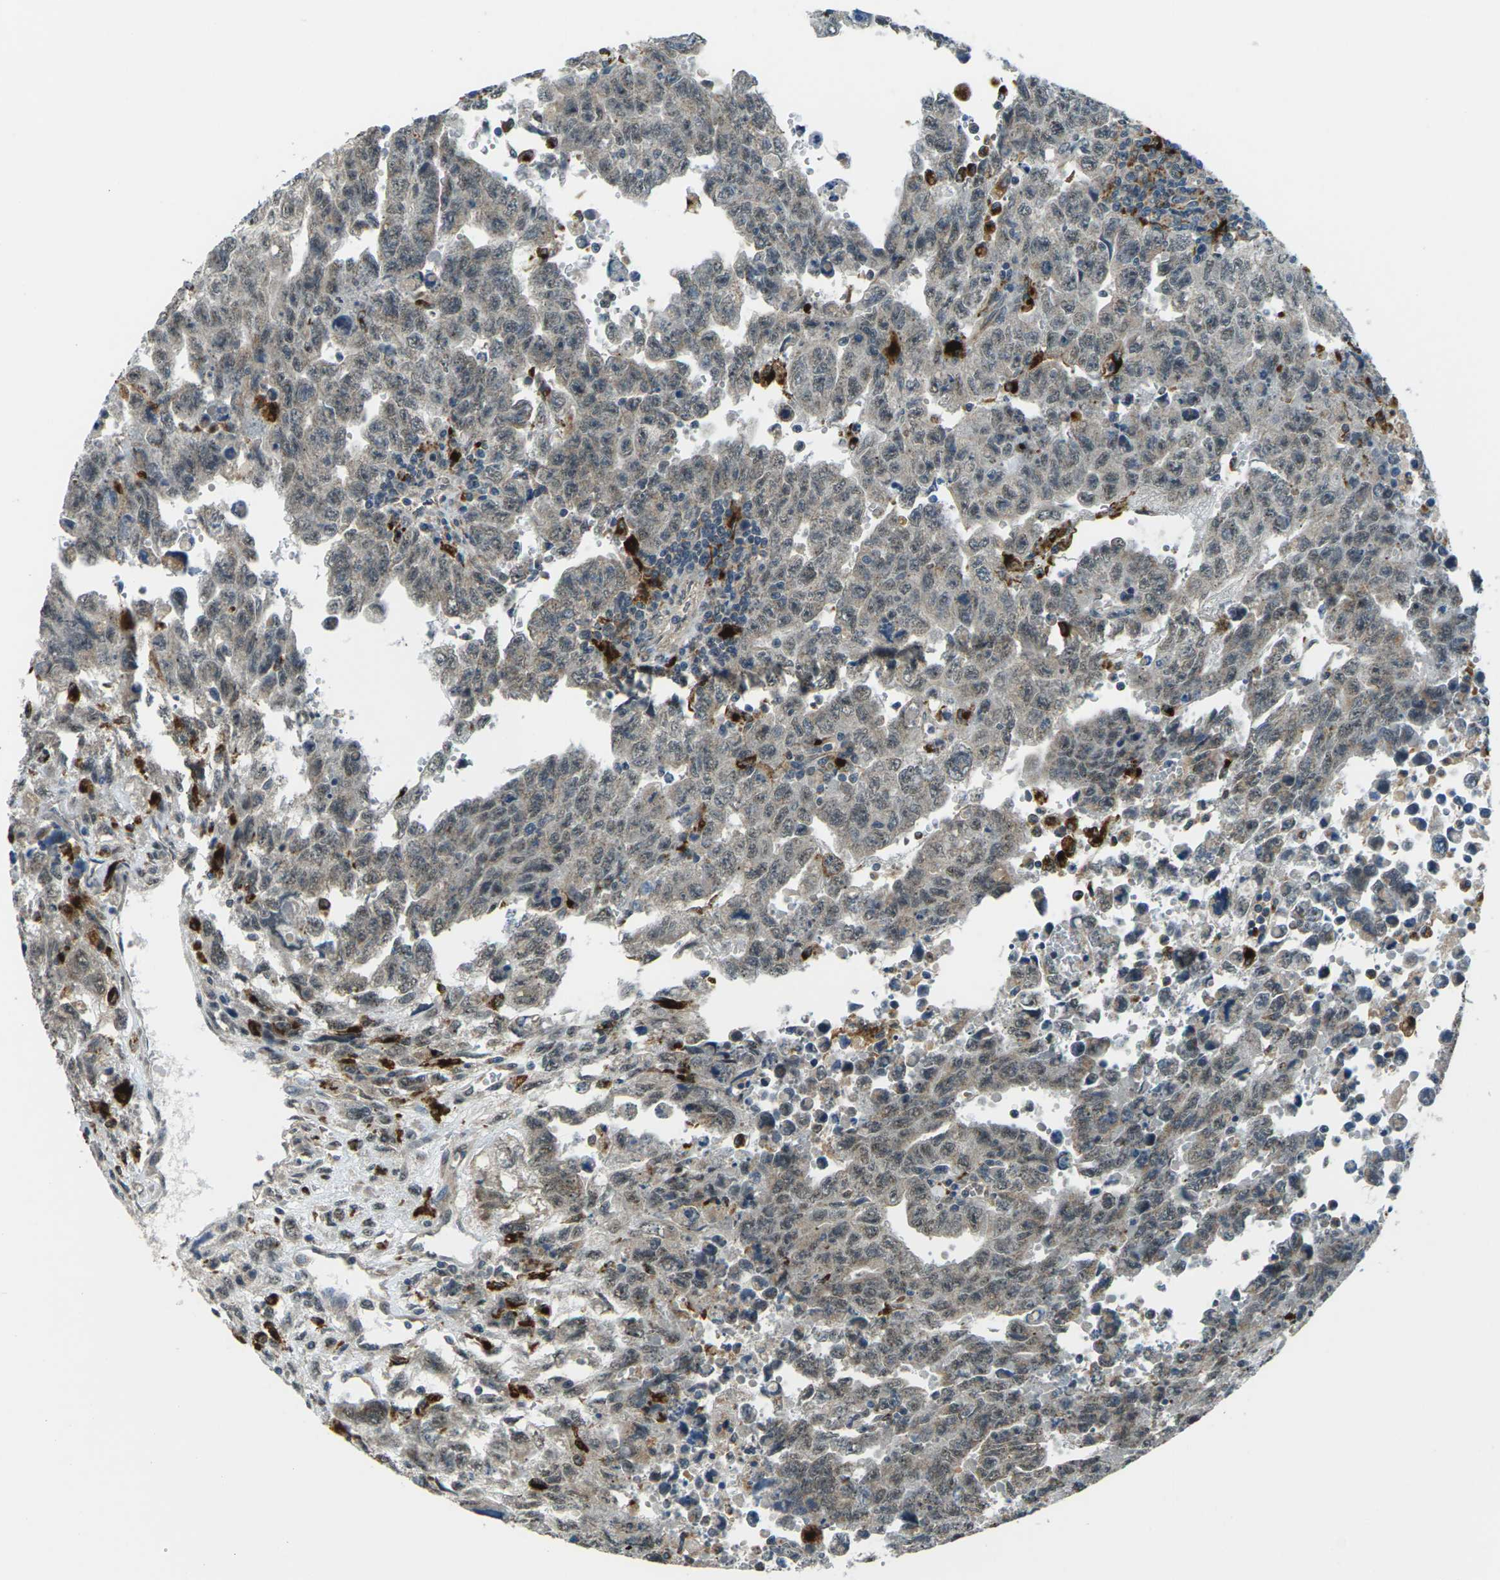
{"staining": {"intensity": "weak", "quantity": "<25%", "location": "cytoplasmic/membranous"}, "tissue": "testis cancer", "cell_type": "Tumor cells", "image_type": "cancer", "snomed": [{"axis": "morphology", "description": "Carcinoma, Embryonal, NOS"}, {"axis": "topography", "description": "Testis"}], "caption": "A histopathology image of testis embryonal carcinoma stained for a protein demonstrates no brown staining in tumor cells.", "gene": "SLC31A2", "patient": {"sex": "male", "age": 28}}